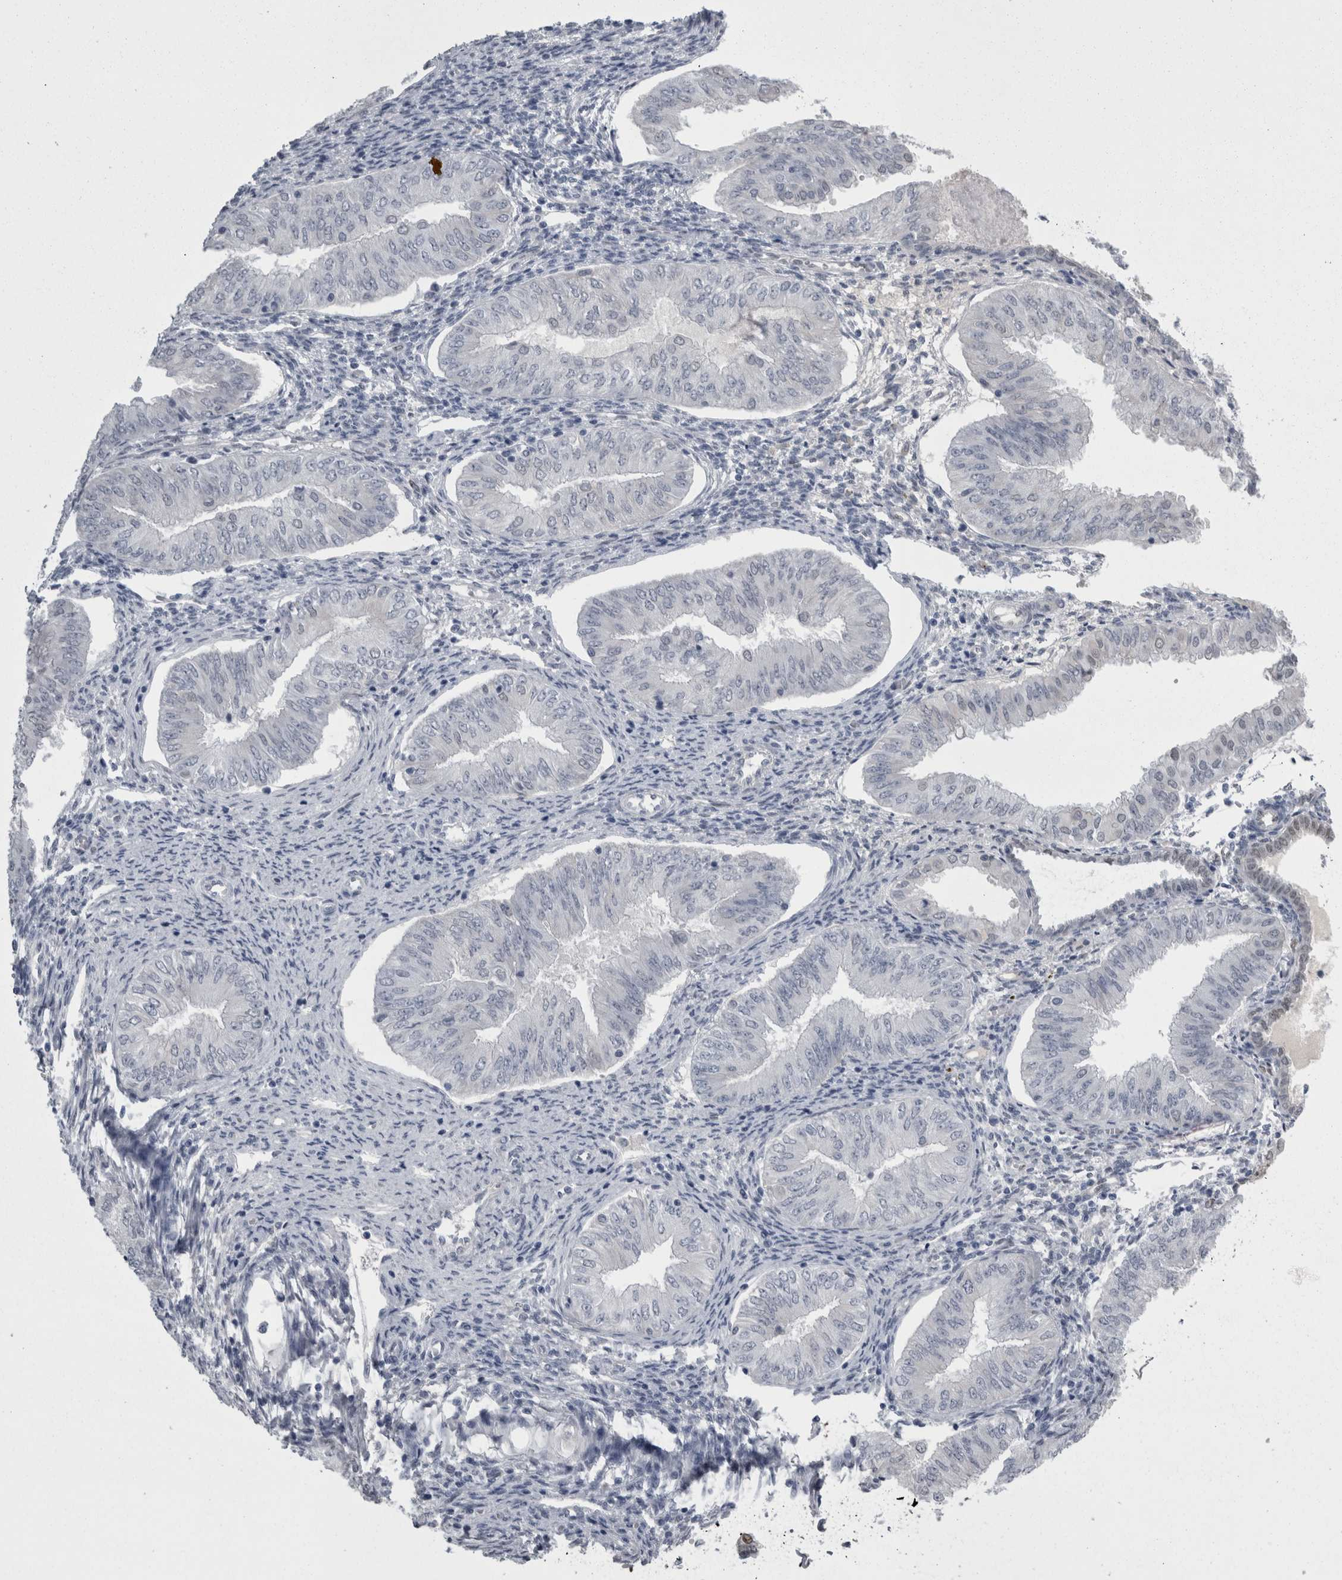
{"staining": {"intensity": "negative", "quantity": "none", "location": "none"}, "tissue": "endometrial cancer", "cell_type": "Tumor cells", "image_type": "cancer", "snomed": [{"axis": "morphology", "description": "Normal tissue, NOS"}, {"axis": "morphology", "description": "Adenocarcinoma, NOS"}, {"axis": "topography", "description": "Endometrium"}], "caption": "An IHC image of endometrial cancer (adenocarcinoma) is shown. There is no staining in tumor cells of endometrial cancer (adenocarcinoma). The staining was performed using DAB (3,3'-diaminobenzidine) to visualize the protein expression in brown, while the nuclei were stained in blue with hematoxylin (Magnification: 20x).", "gene": "C1orf54", "patient": {"sex": "female", "age": 53}}